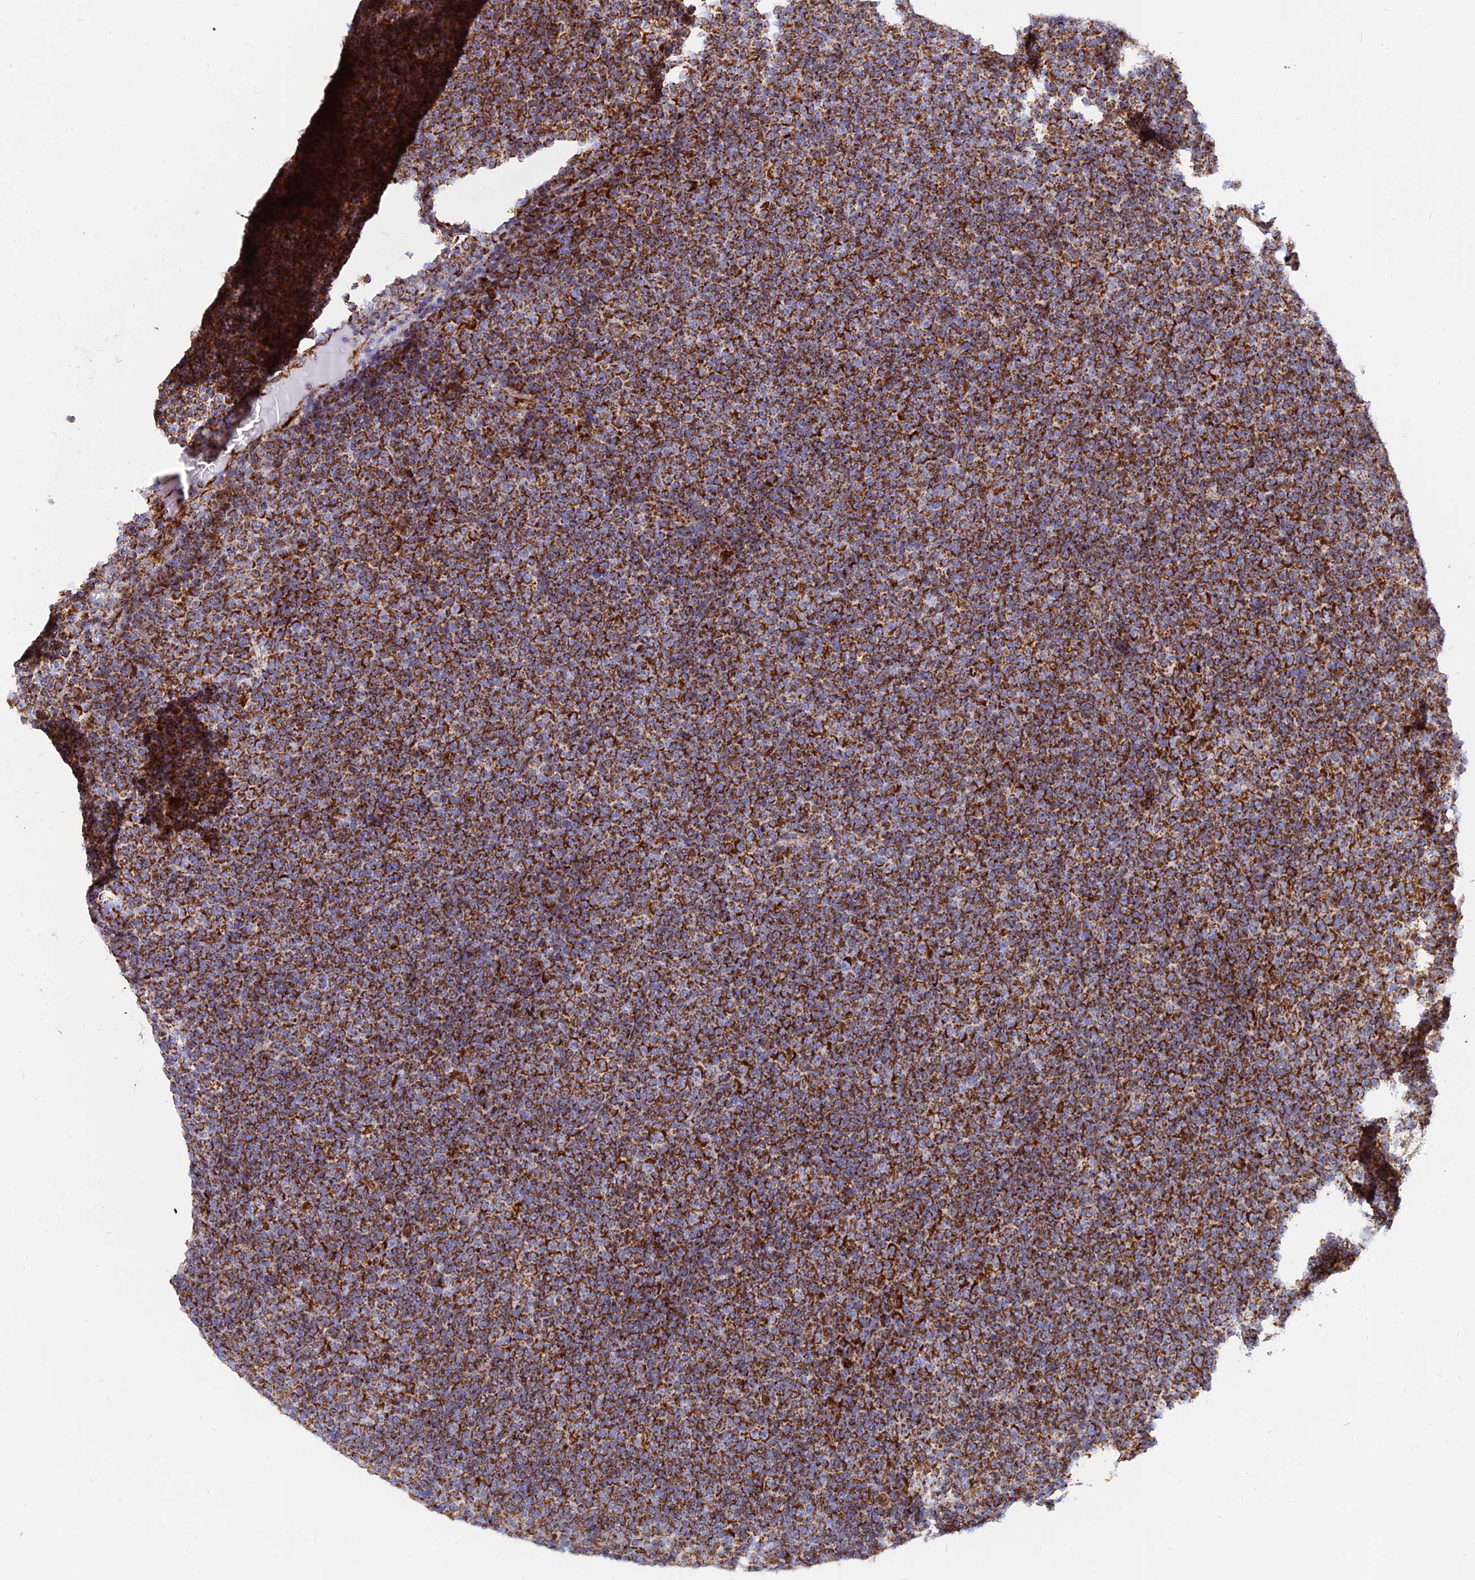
{"staining": {"intensity": "moderate", "quantity": ">75%", "location": "cytoplasmic/membranous"}, "tissue": "lymphoma", "cell_type": "Tumor cells", "image_type": "cancer", "snomed": [{"axis": "morphology", "description": "Malignant lymphoma, non-Hodgkin's type, Low grade"}, {"axis": "topography", "description": "Lymph node"}], "caption": "An IHC micrograph of tumor tissue is shown. Protein staining in brown highlights moderate cytoplasmic/membranous positivity in malignant lymphoma, non-Hodgkin's type (low-grade) within tumor cells.", "gene": "NDUFB6", "patient": {"sex": "female", "age": 67}}